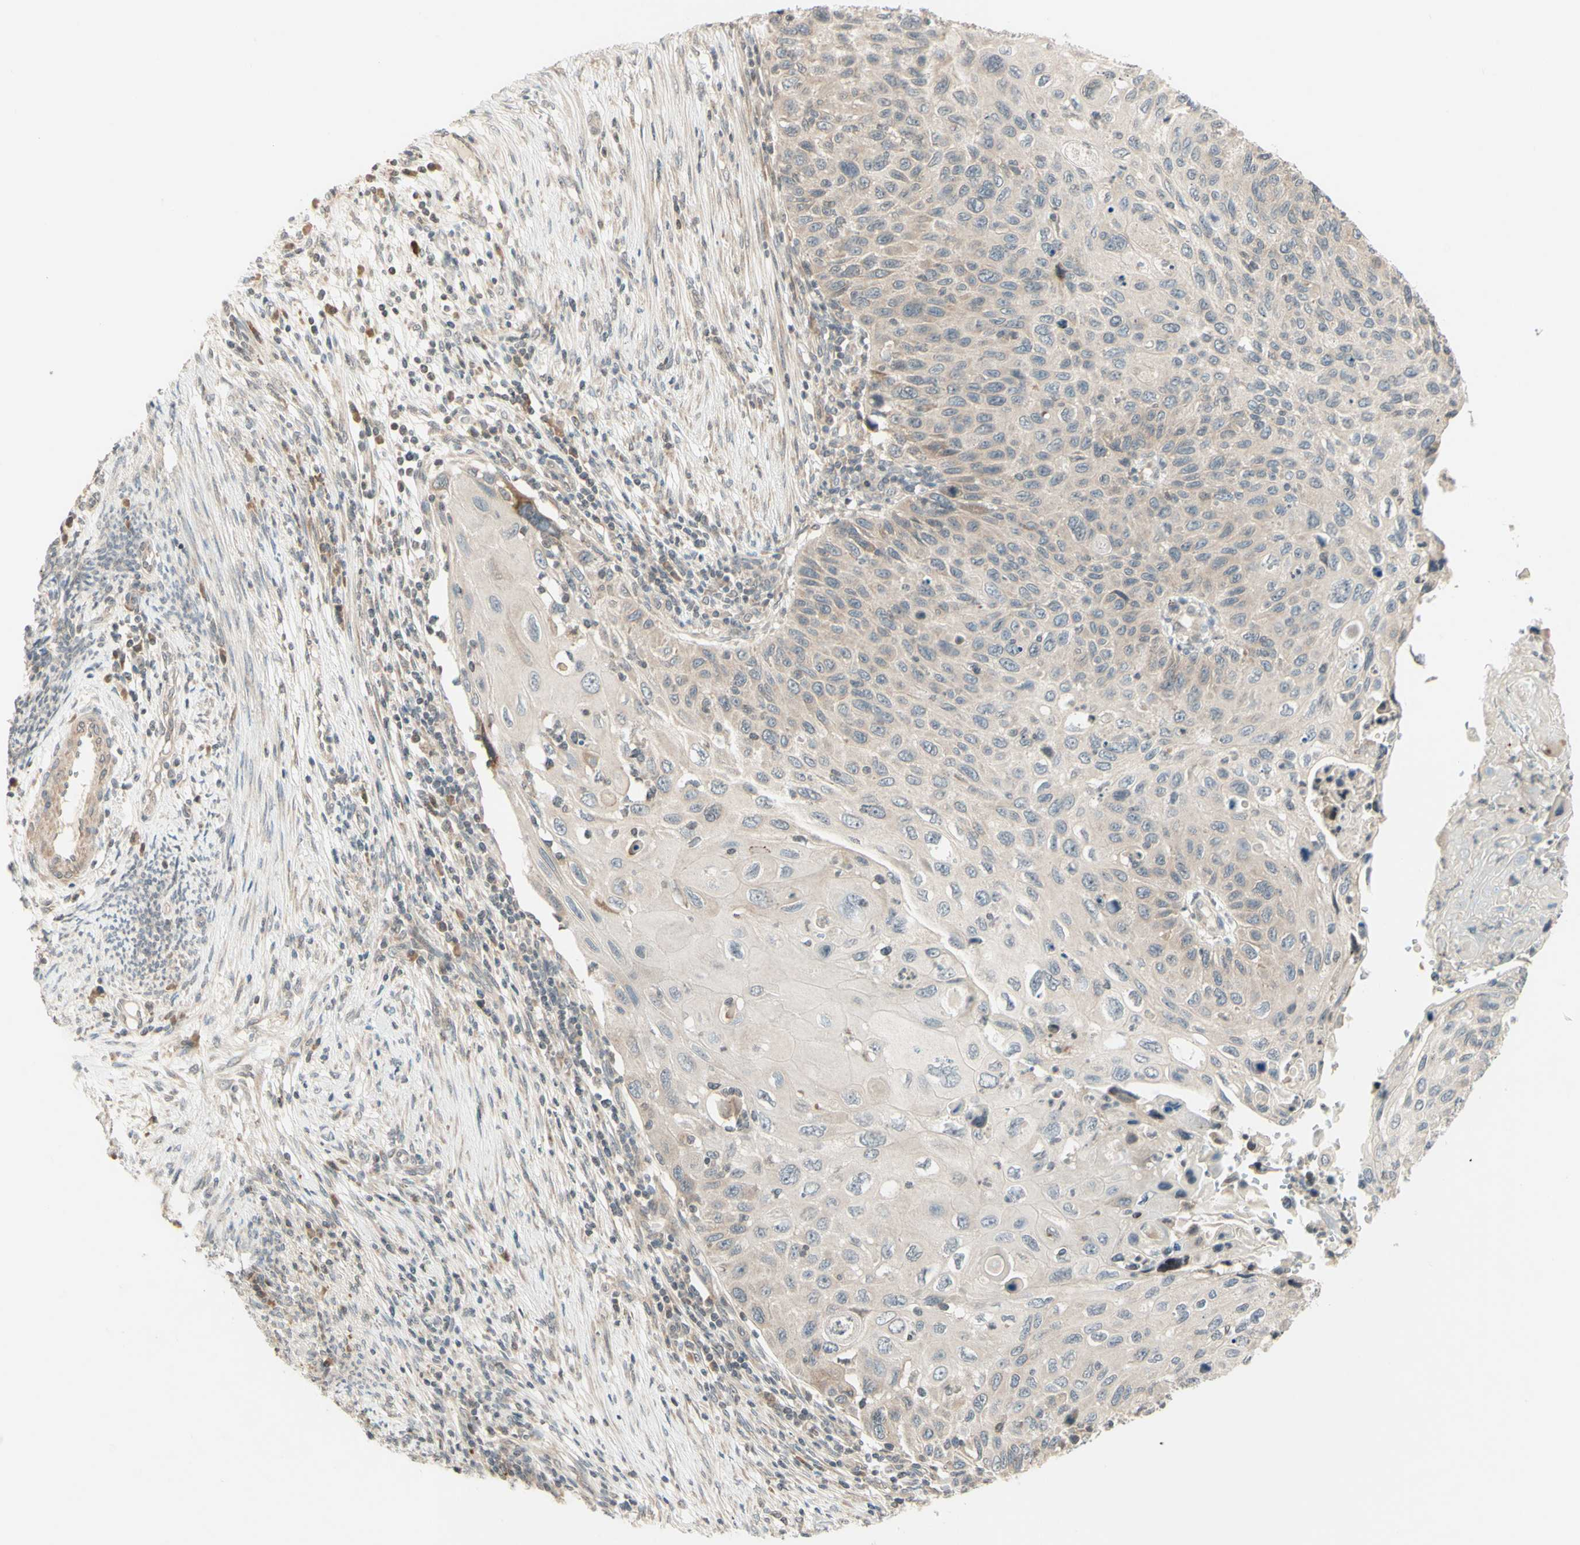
{"staining": {"intensity": "weak", "quantity": ">75%", "location": "cytoplasmic/membranous"}, "tissue": "cervical cancer", "cell_type": "Tumor cells", "image_type": "cancer", "snomed": [{"axis": "morphology", "description": "Squamous cell carcinoma, NOS"}, {"axis": "topography", "description": "Cervix"}], "caption": "Brown immunohistochemical staining in human squamous cell carcinoma (cervical) exhibits weak cytoplasmic/membranous positivity in approximately >75% of tumor cells.", "gene": "ZW10", "patient": {"sex": "female", "age": 70}}